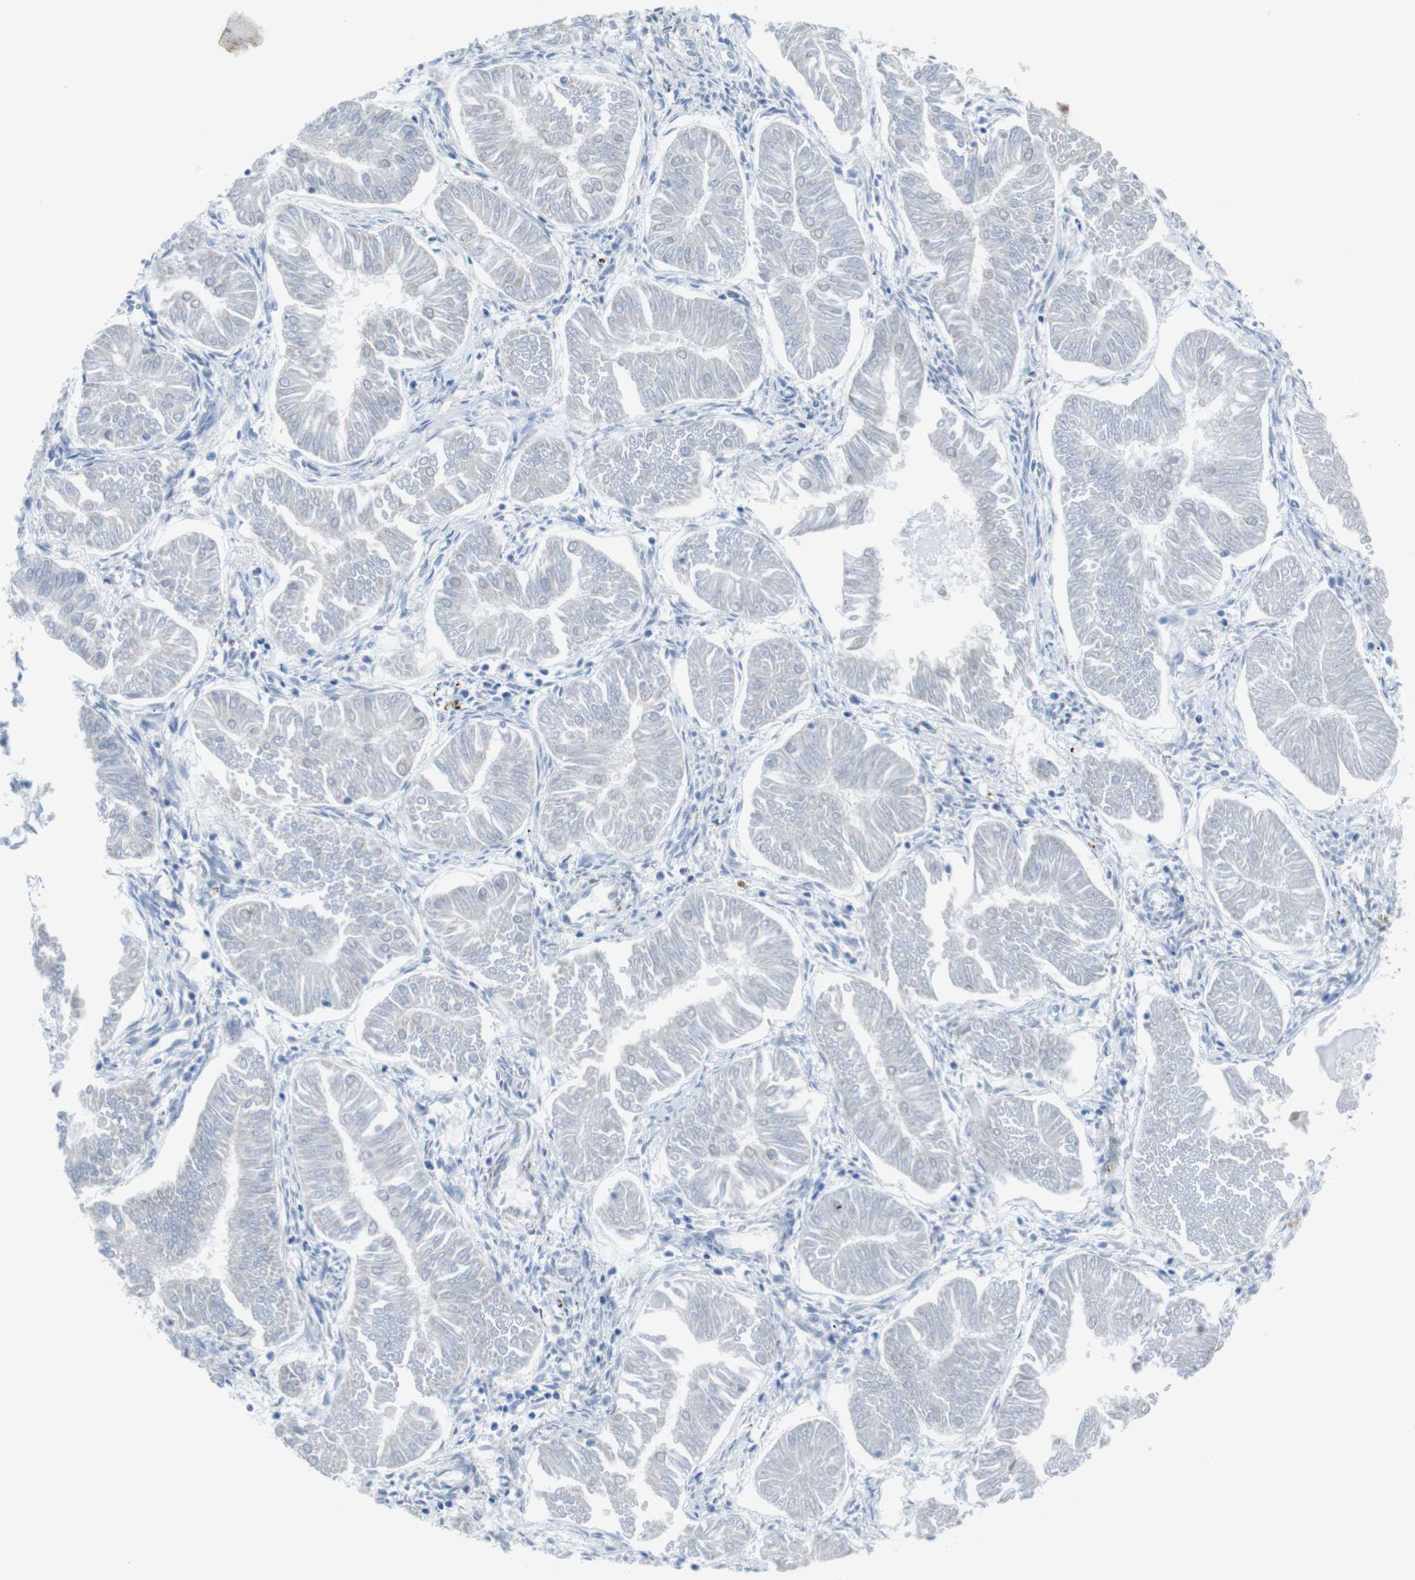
{"staining": {"intensity": "negative", "quantity": "none", "location": "none"}, "tissue": "endometrial cancer", "cell_type": "Tumor cells", "image_type": "cancer", "snomed": [{"axis": "morphology", "description": "Adenocarcinoma, NOS"}, {"axis": "topography", "description": "Endometrium"}], "caption": "There is no significant positivity in tumor cells of endometrial cancer (adenocarcinoma). Brightfield microscopy of immunohistochemistry (IHC) stained with DAB (brown) and hematoxylin (blue), captured at high magnification.", "gene": "CDH8", "patient": {"sex": "female", "age": 53}}